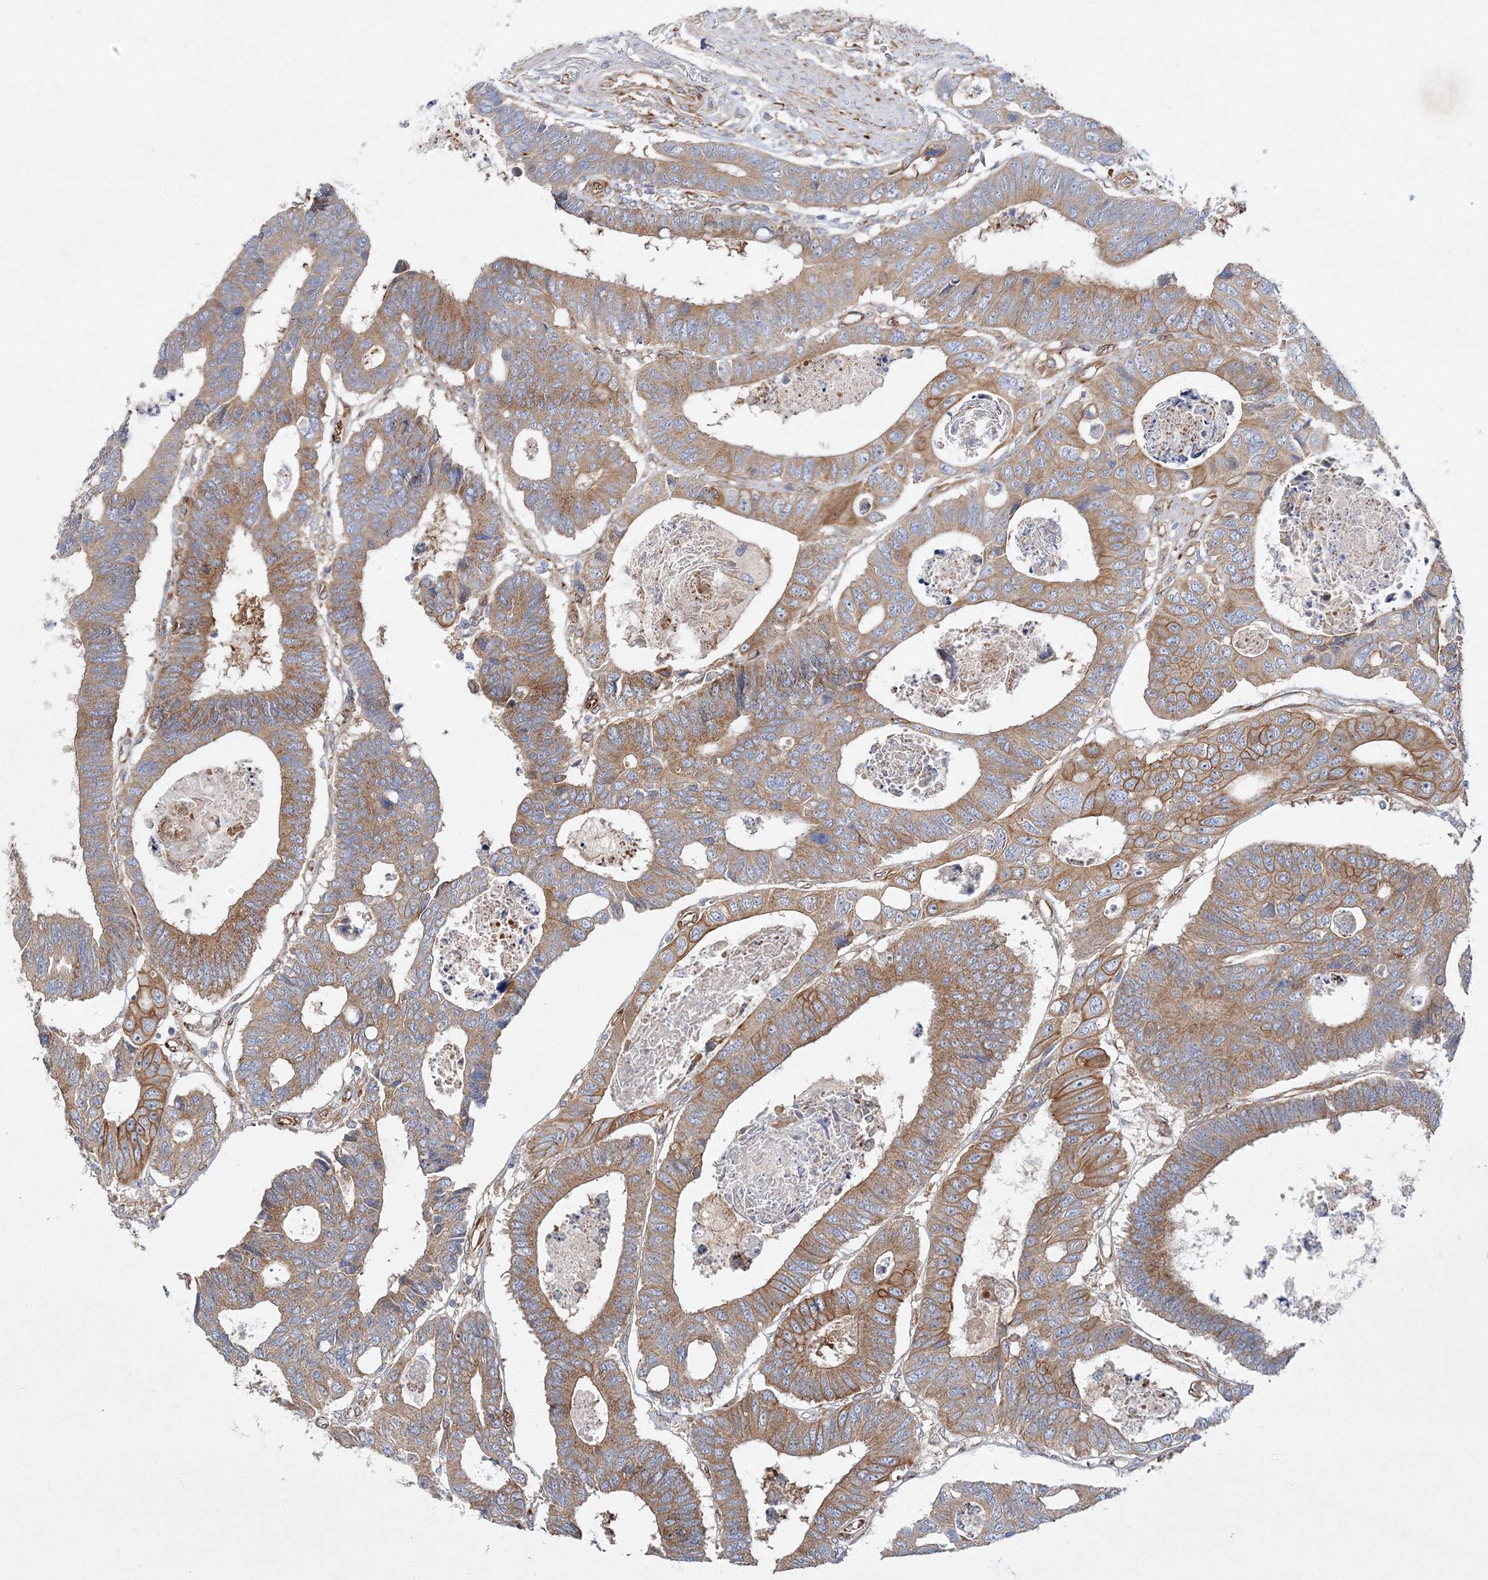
{"staining": {"intensity": "moderate", "quantity": ">75%", "location": "cytoplasmic/membranous"}, "tissue": "colorectal cancer", "cell_type": "Tumor cells", "image_type": "cancer", "snomed": [{"axis": "morphology", "description": "Adenocarcinoma, NOS"}, {"axis": "topography", "description": "Rectum"}], "caption": "Human adenocarcinoma (colorectal) stained for a protein (brown) reveals moderate cytoplasmic/membranous positive positivity in about >75% of tumor cells.", "gene": "ZFYVE16", "patient": {"sex": "male", "age": 84}}